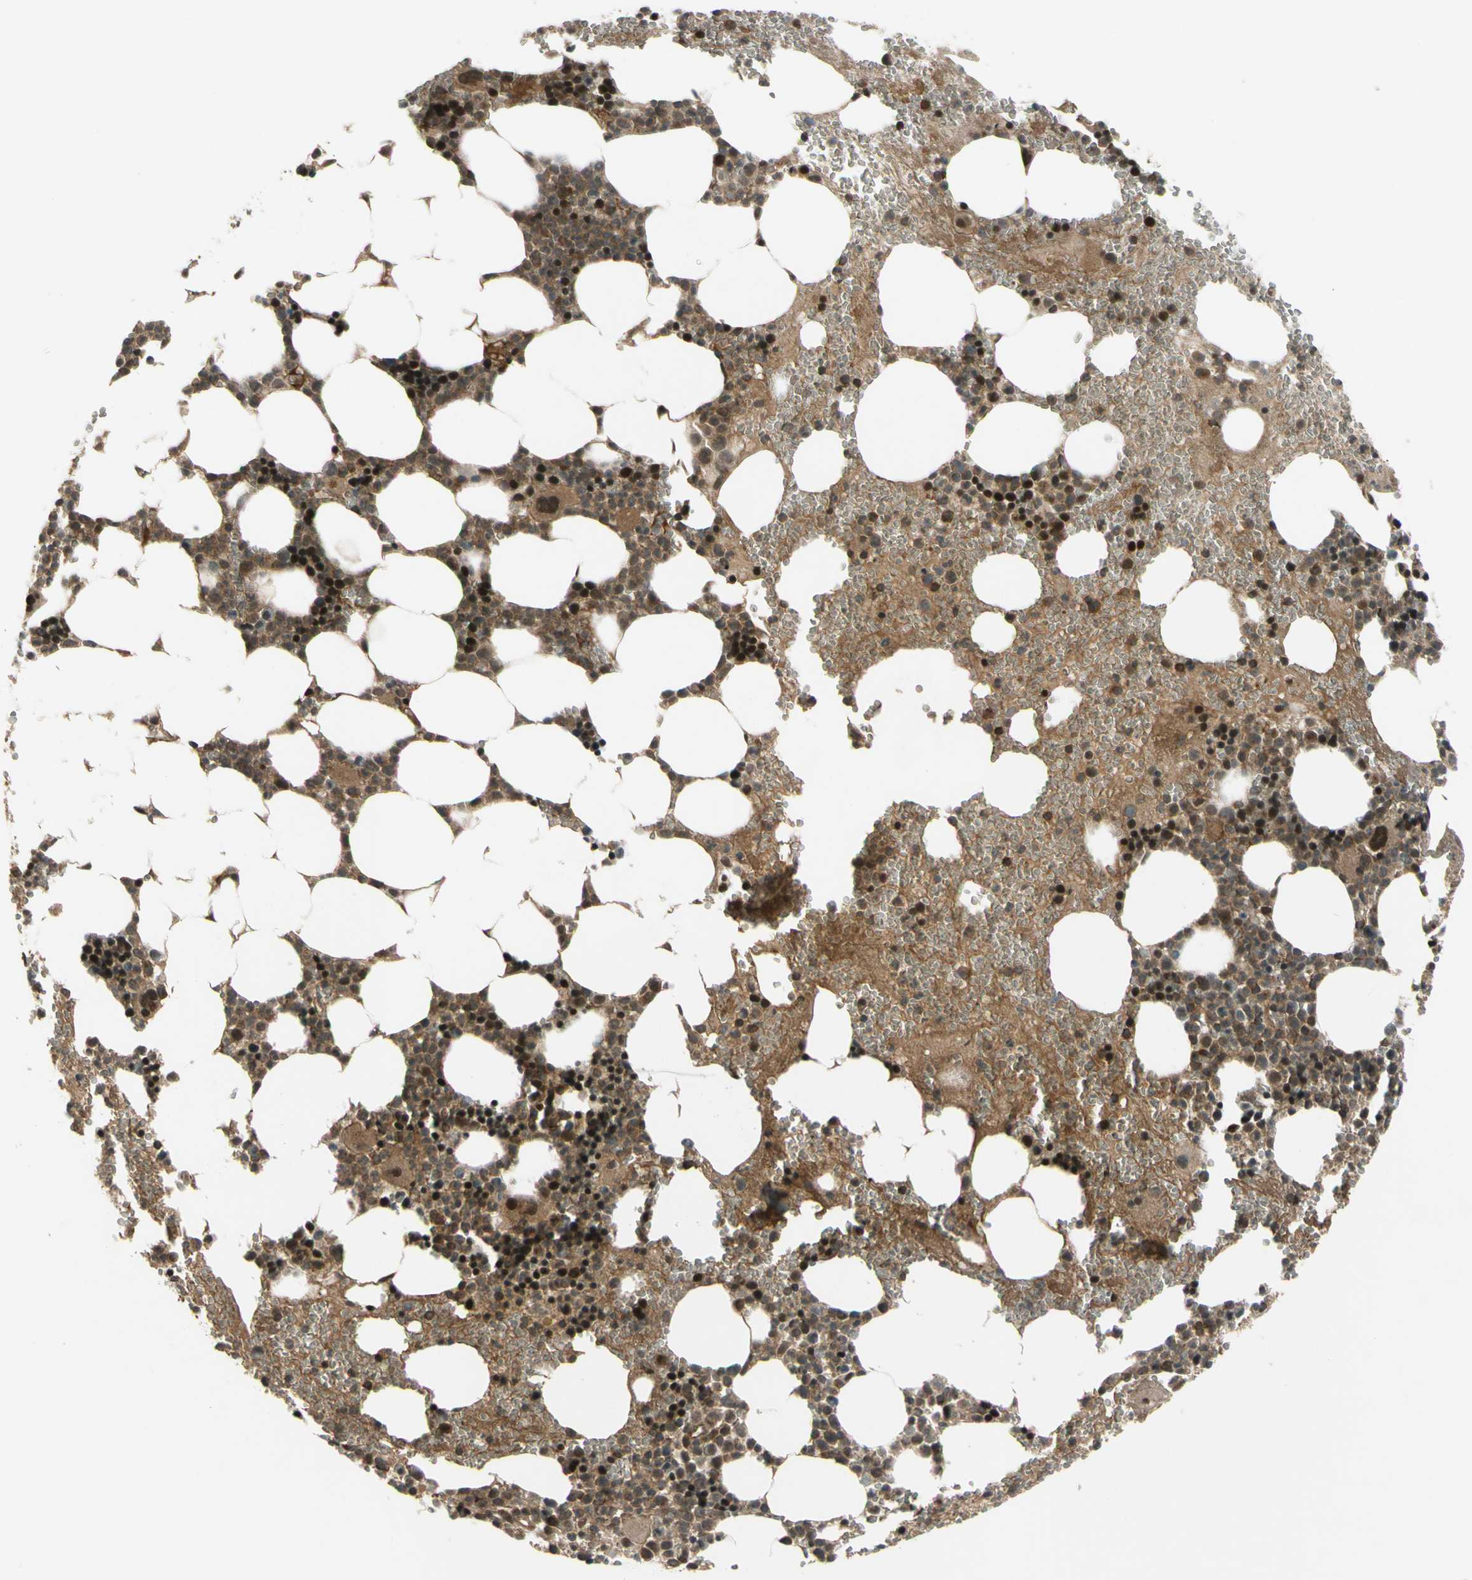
{"staining": {"intensity": "strong", "quantity": "25%-75%", "location": "cytoplasmic/membranous,nuclear"}, "tissue": "bone marrow", "cell_type": "Hematopoietic cells", "image_type": "normal", "snomed": [{"axis": "morphology", "description": "Normal tissue, NOS"}, {"axis": "morphology", "description": "Inflammation, NOS"}, {"axis": "topography", "description": "Bone marrow"}], "caption": "Immunohistochemistry (DAB (3,3'-diaminobenzidine)) staining of benign bone marrow exhibits strong cytoplasmic/membranous,nuclear protein expression in about 25%-75% of hematopoietic cells. The protein is stained brown, and the nuclei are stained in blue (DAB (3,3'-diaminobenzidine) IHC with brightfield microscopy, high magnification).", "gene": "FLII", "patient": {"sex": "female", "age": 76}}